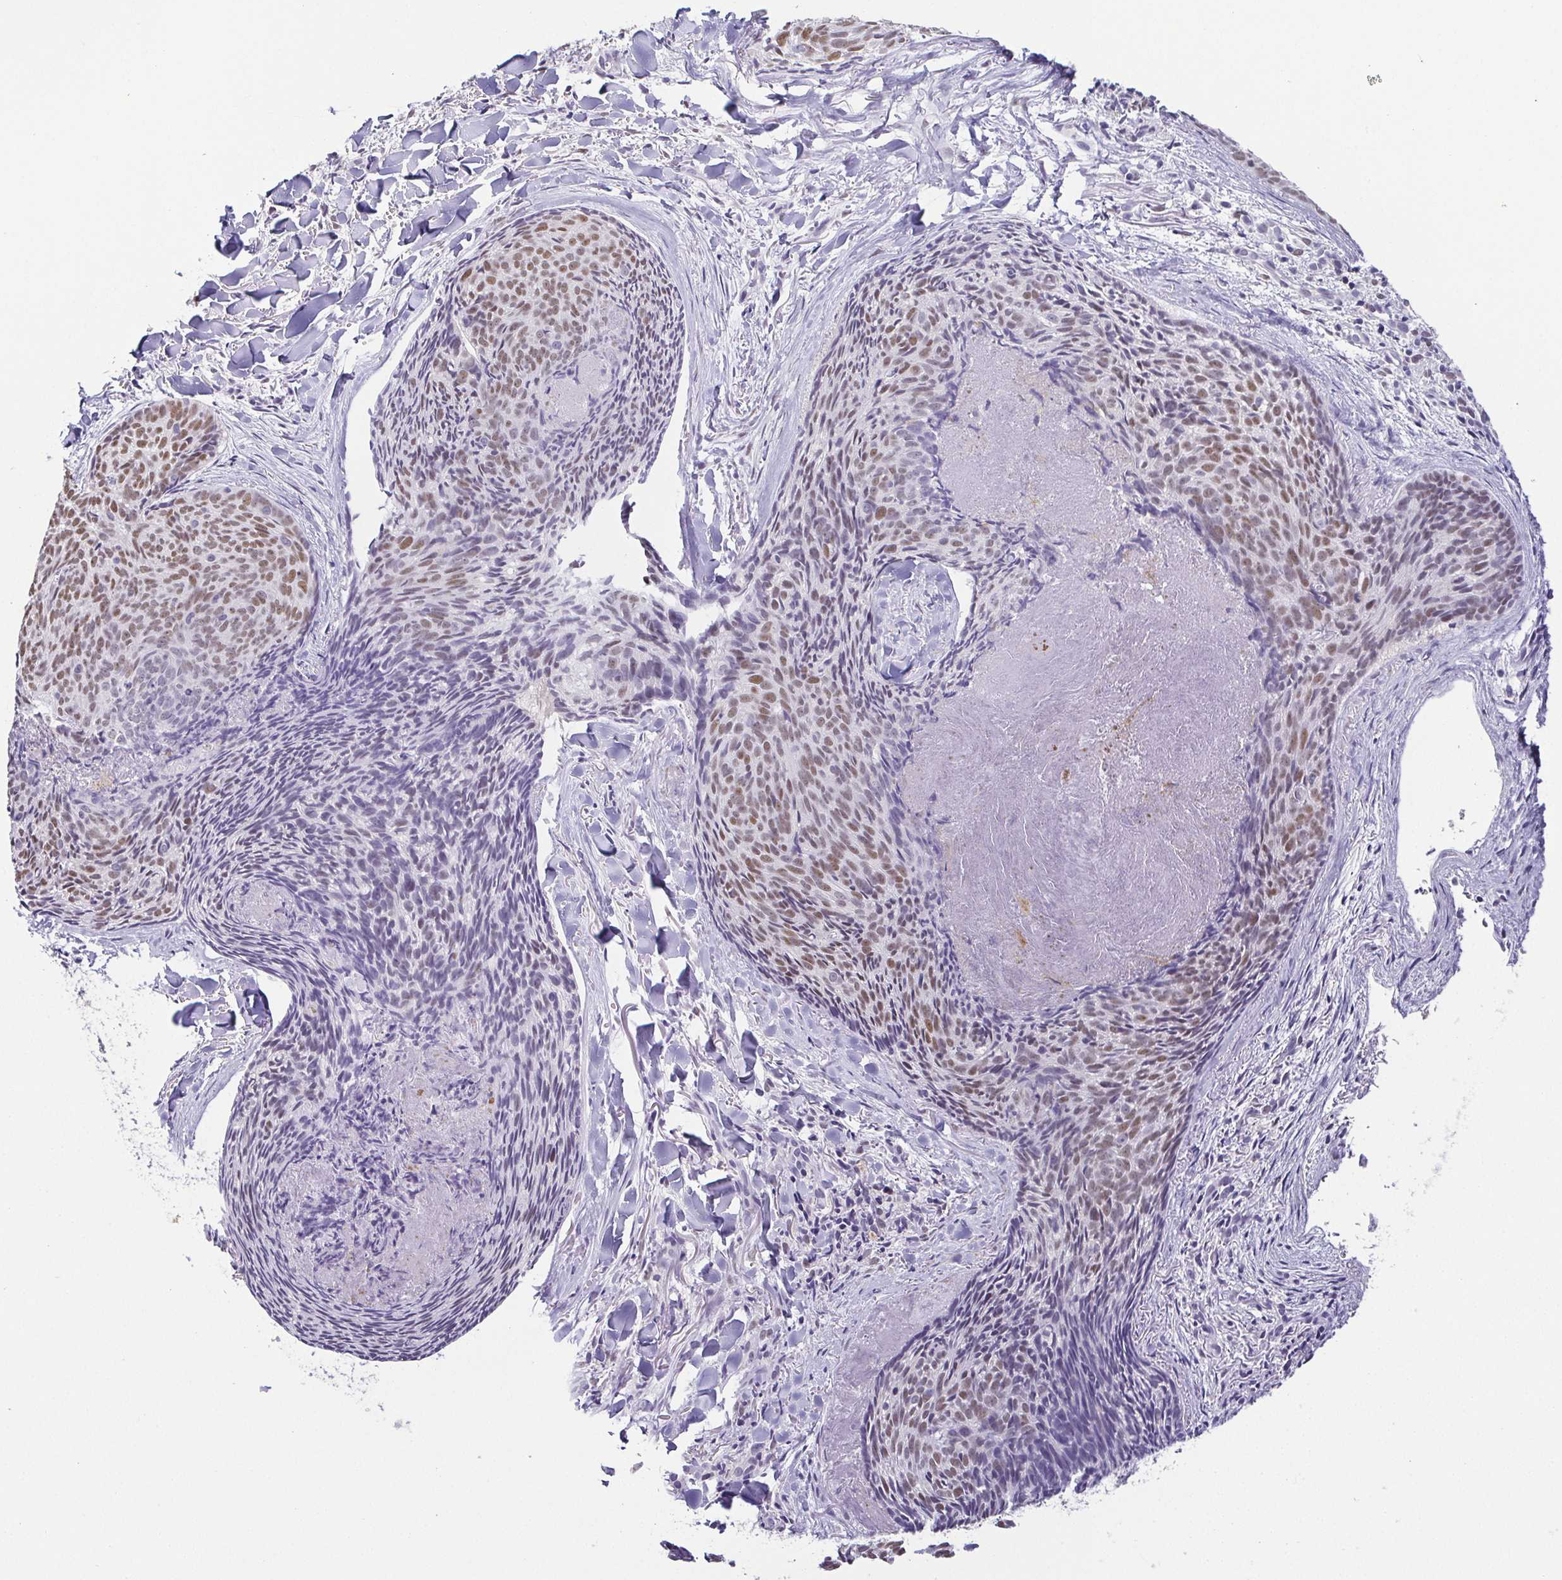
{"staining": {"intensity": "moderate", "quantity": "25%-75%", "location": "nuclear"}, "tissue": "skin cancer", "cell_type": "Tumor cells", "image_type": "cancer", "snomed": [{"axis": "morphology", "description": "Basal cell carcinoma"}, {"axis": "topography", "description": "Skin"}], "caption": "DAB immunohistochemical staining of human basal cell carcinoma (skin) shows moderate nuclear protein staining in approximately 25%-75% of tumor cells.", "gene": "TCF3", "patient": {"sex": "female", "age": 82}}